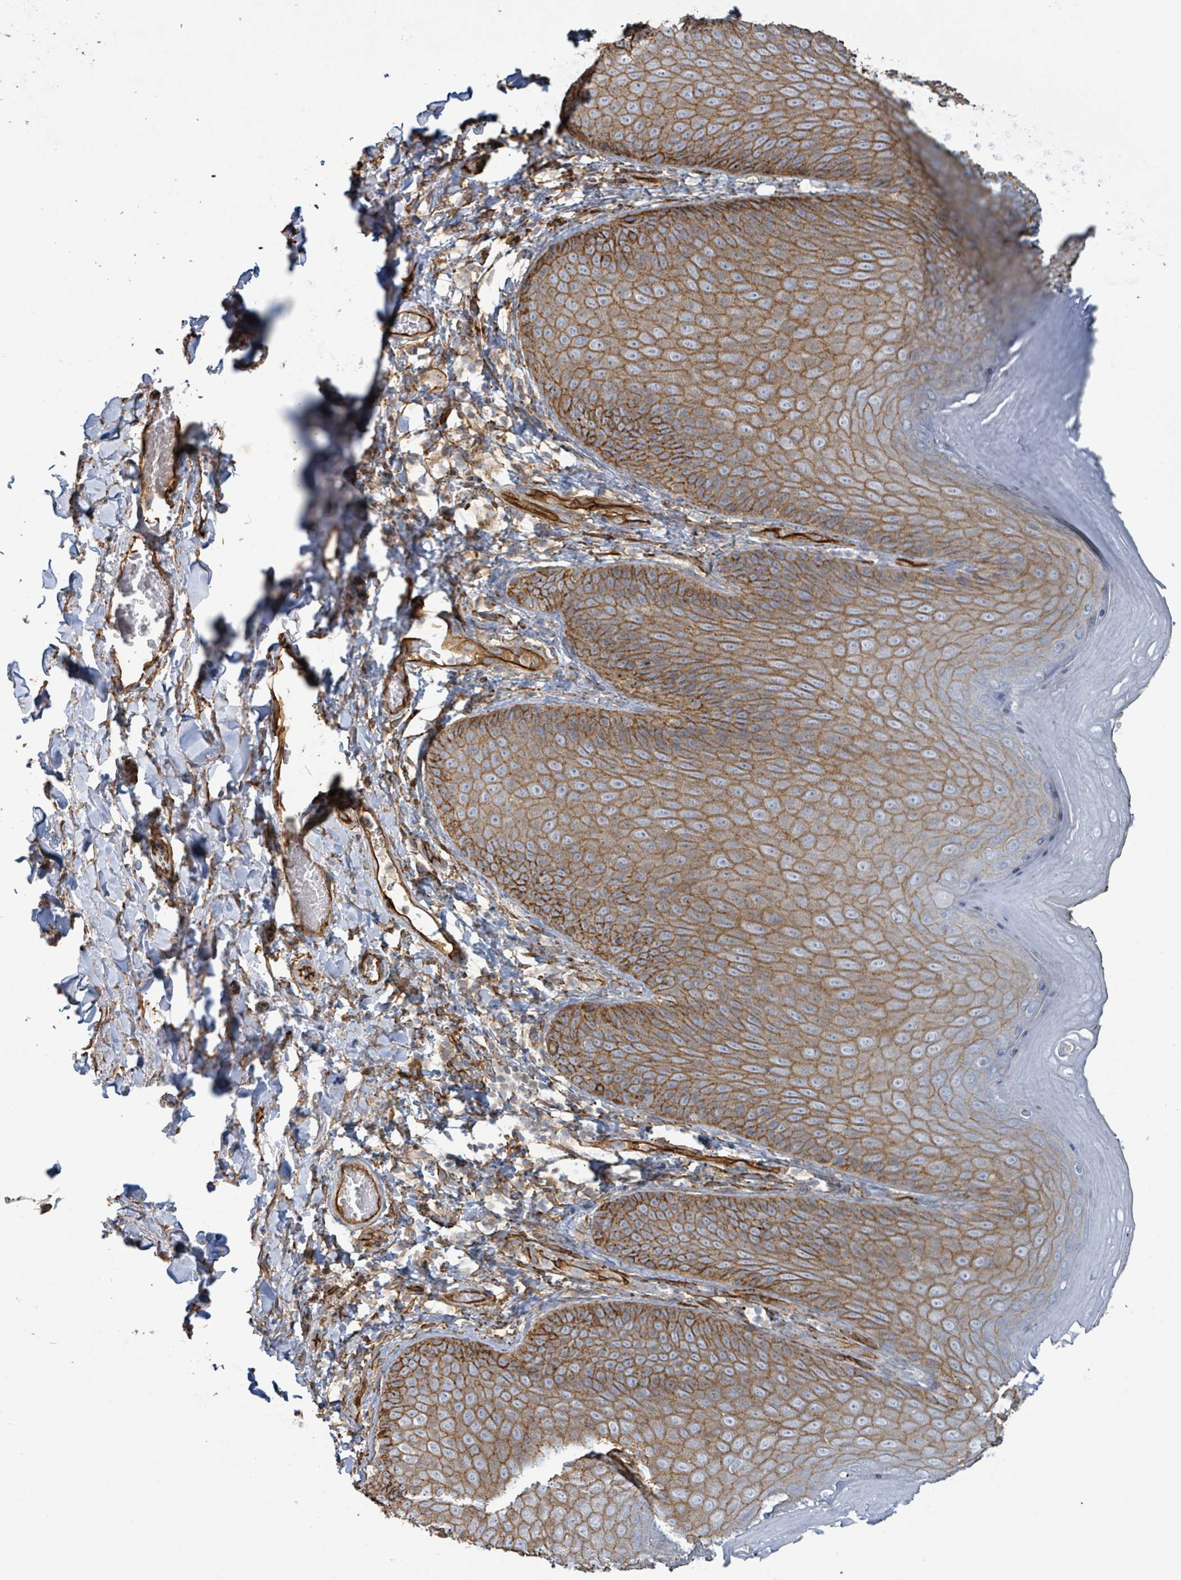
{"staining": {"intensity": "moderate", "quantity": ">75%", "location": "cytoplasmic/membranous"}, "tissue": "skin", "cell_type": "Epidermal cells", "image_type": "normal", "snomed": [{"axis": "morphology", "description": "Normal tissue, NOS"}, {"axis": "topography", "description": "Anal"}, {"axis": "topography", "description": "Peripheral nerve tissue"}], "caption": "A photomicrograph of human skin stained for a protein demonstrates moderate cytoplasmic/membranous brown staining in epidermal cells. (brown staining indicates protein expression, while blue staining denotes nuclei).", "gene": "LDOC1", "patient": {"sex": "male", "age": 53}}